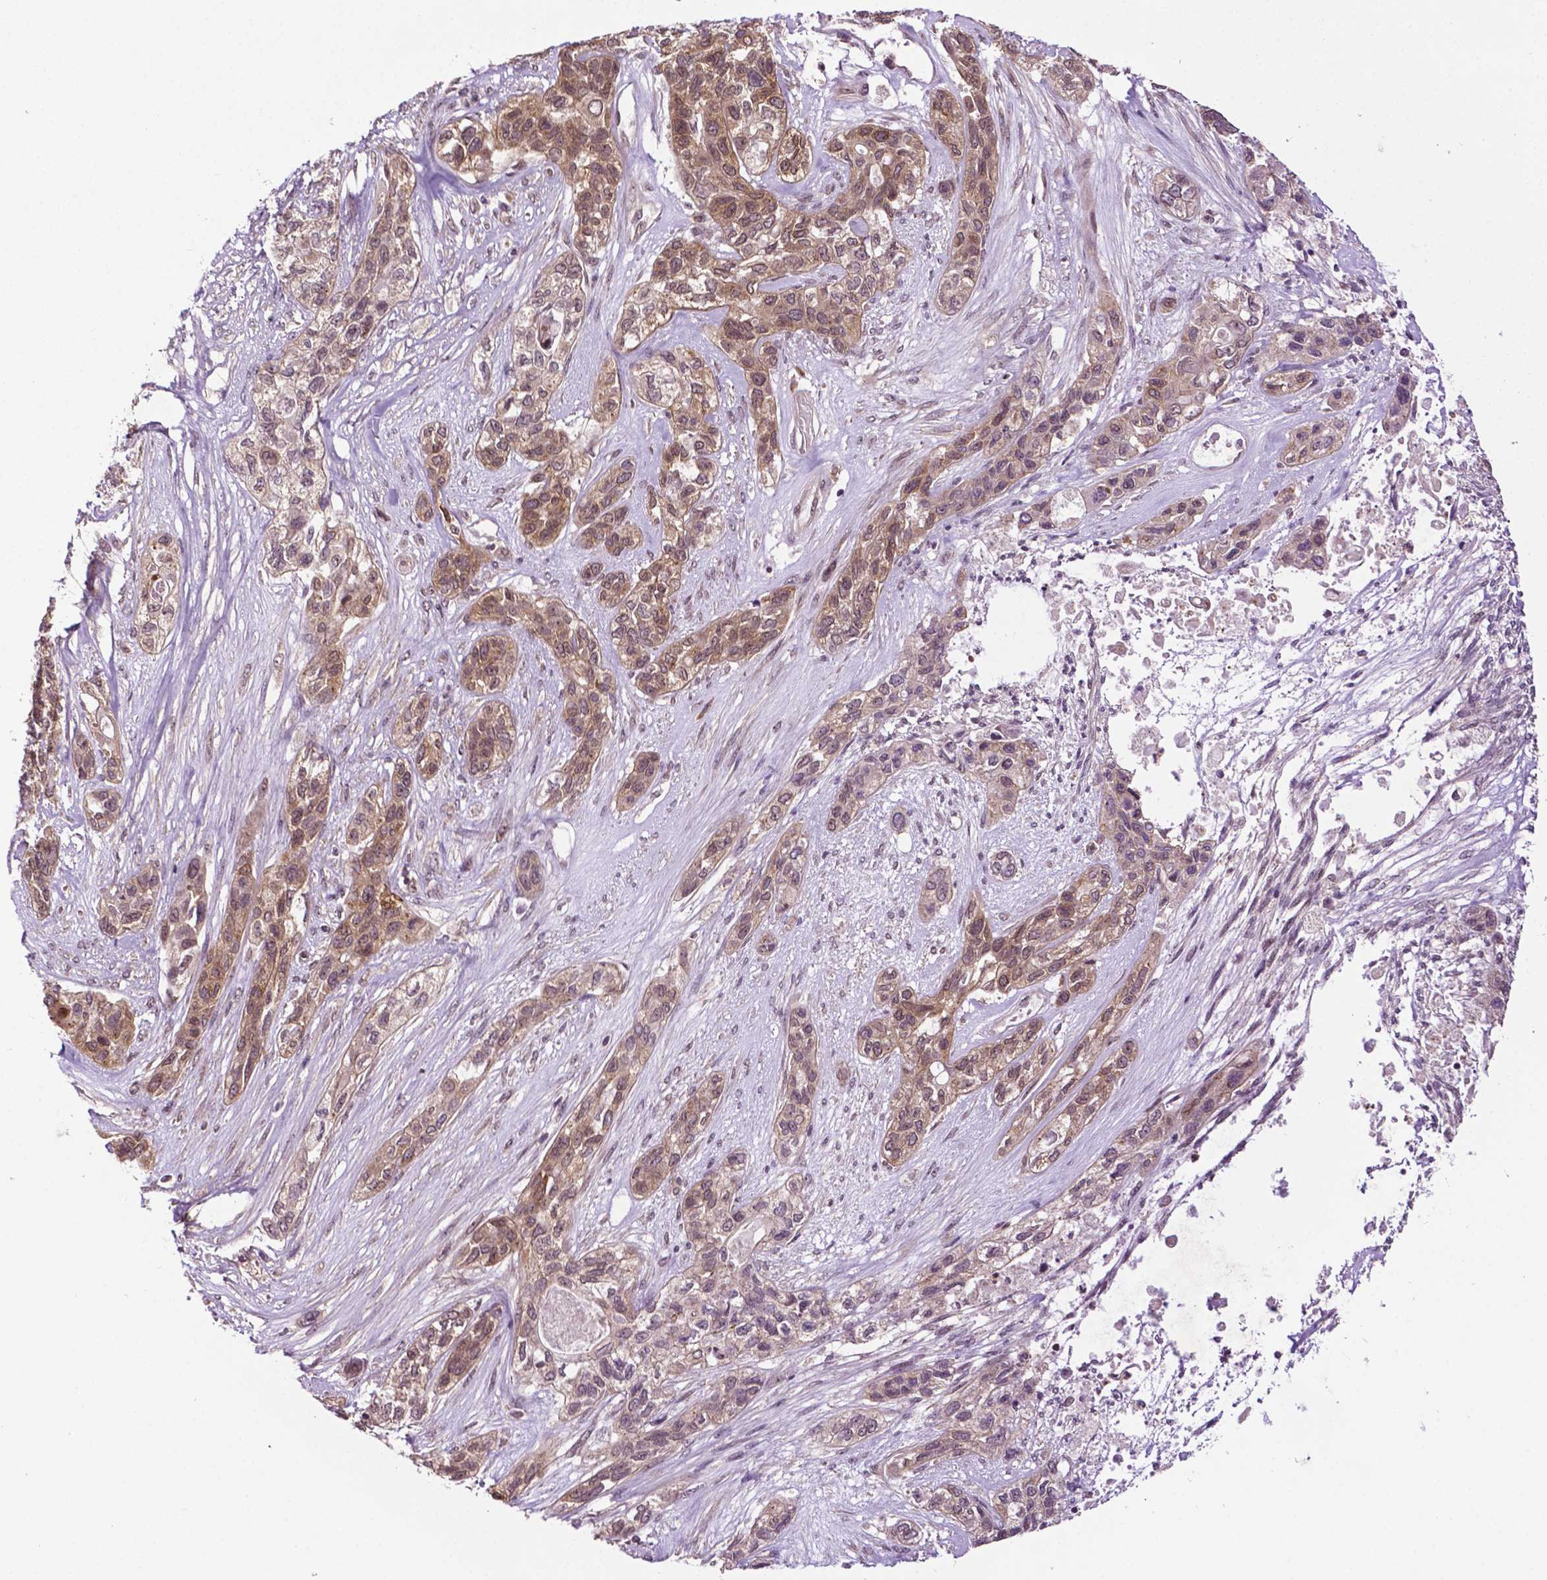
{"staining": {"intensity": "weak", "quantity": ">75%", "location": "cytoplasmic/membranous,nuclear"}, "tissue": "lung cancer", "cell_type": "Tumor cells", "image_type": "cancer", "snomed": [{"axis": "morphology", "description": "Squamous cell carcinoma, NOS"}, {"axis": "topography", "description": "Lung"}], "caption": "Squamous cell carcinoma (lung) stained with DAB immunohistochemistry shows low levels of weak cytoplasmic/membranous and nuclear expression in about >75% of tumor cells.", "gene": "TMX2", "patient": {"sex": "female", "age": 70}}